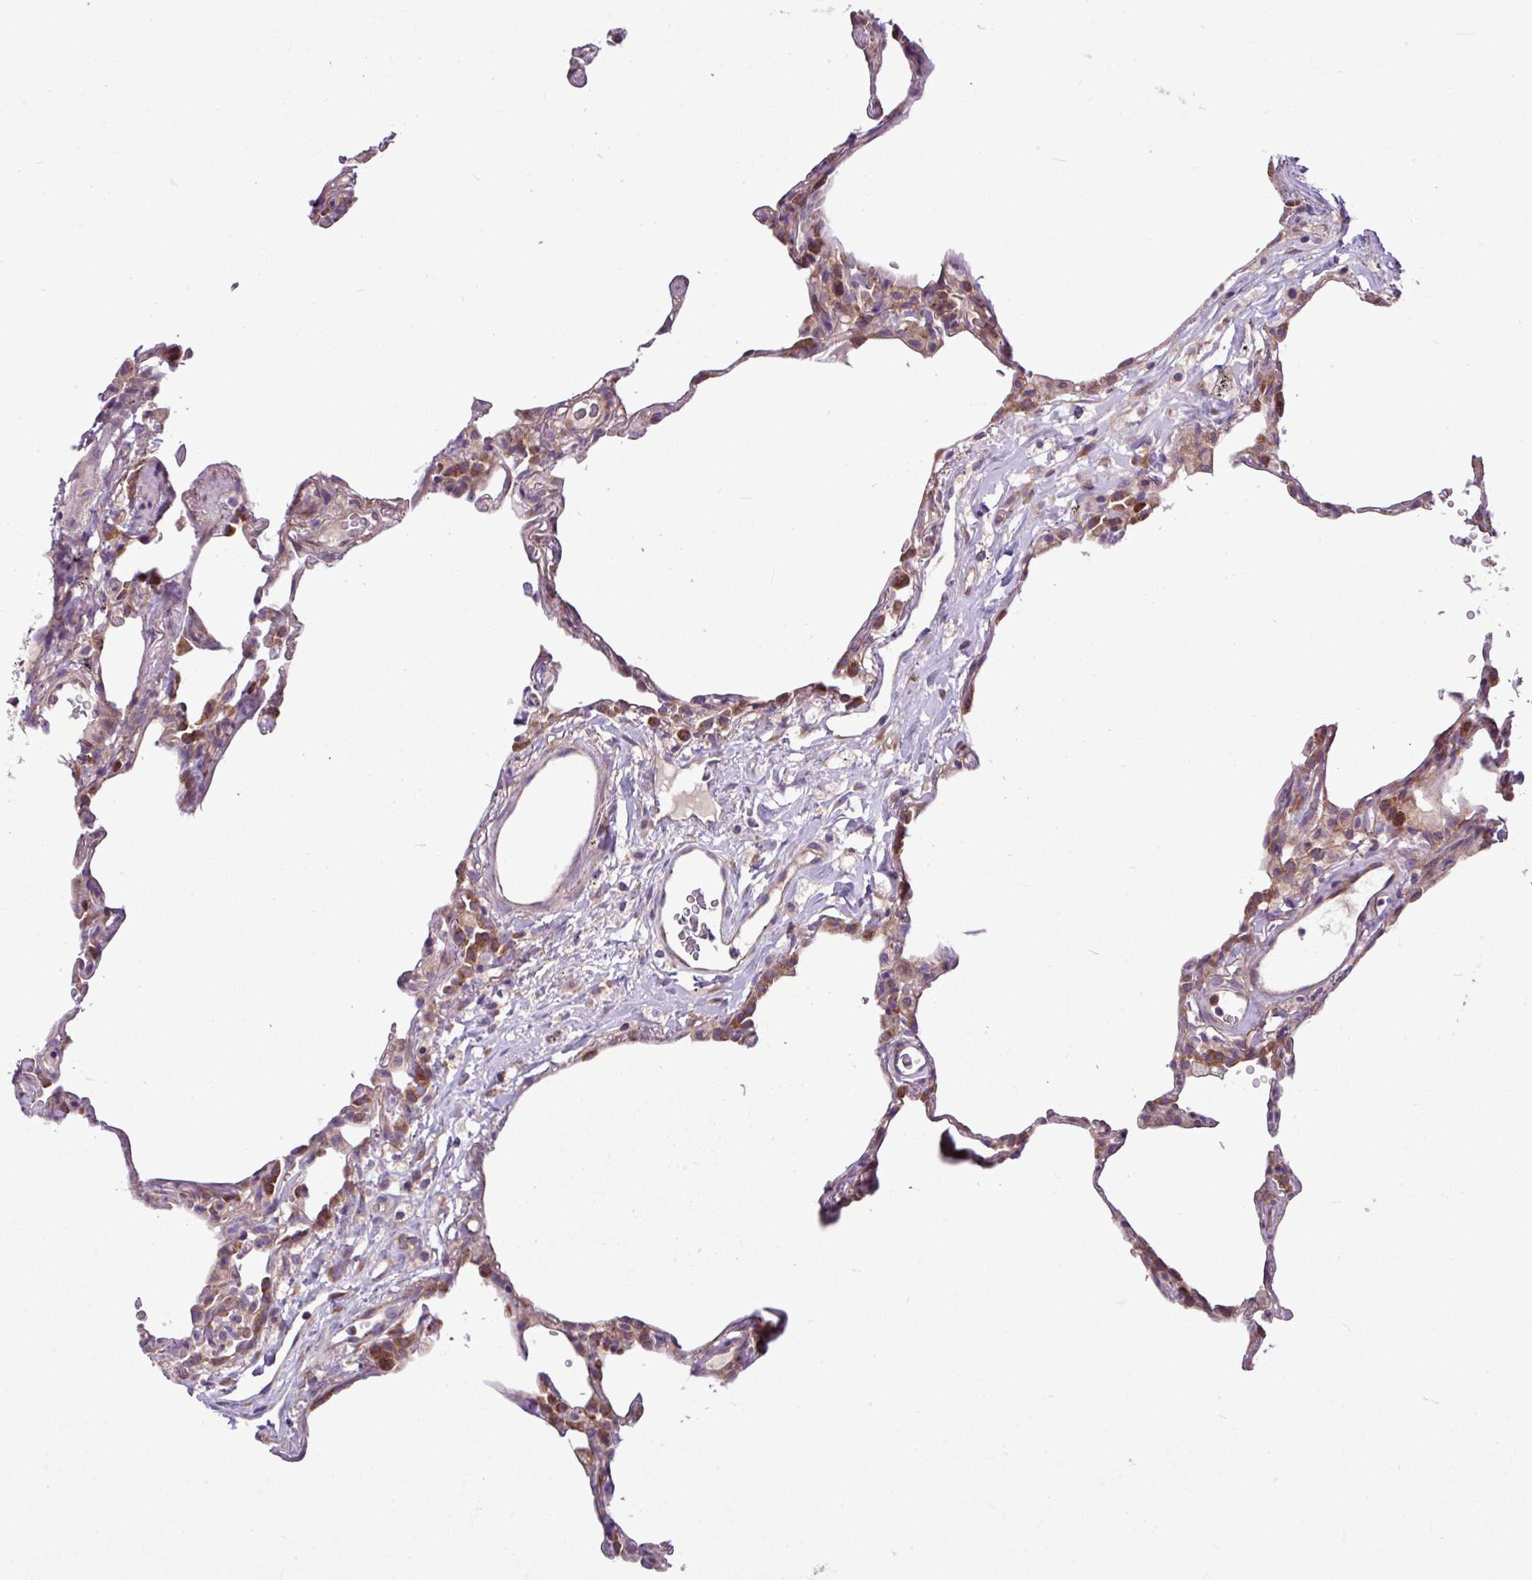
{"staining": {"intensity": "weak", "quantity": "25%-75%", "location": "cytoplasmic/membranous"}, "tissue": "lung", "cell_type": "Alveolar cells", "image_type": "normal", "snomed": [{"axis": "morphology", "description": "Normal tissue, NOS"}, {"axis": "topography", "description": "Lung"}], "caption": "An immunohistochemistry (IHC) micrograph of normal tissue is shown. Protein staining in brown highlights weak cytoplasmic/membranous positivity in lung within alveolar cells. (brown staining indicates protein expression, while blue staining denotes nuclei).", "gene": "MROH2A", "patient": {"sex": "female", "age": 57}}